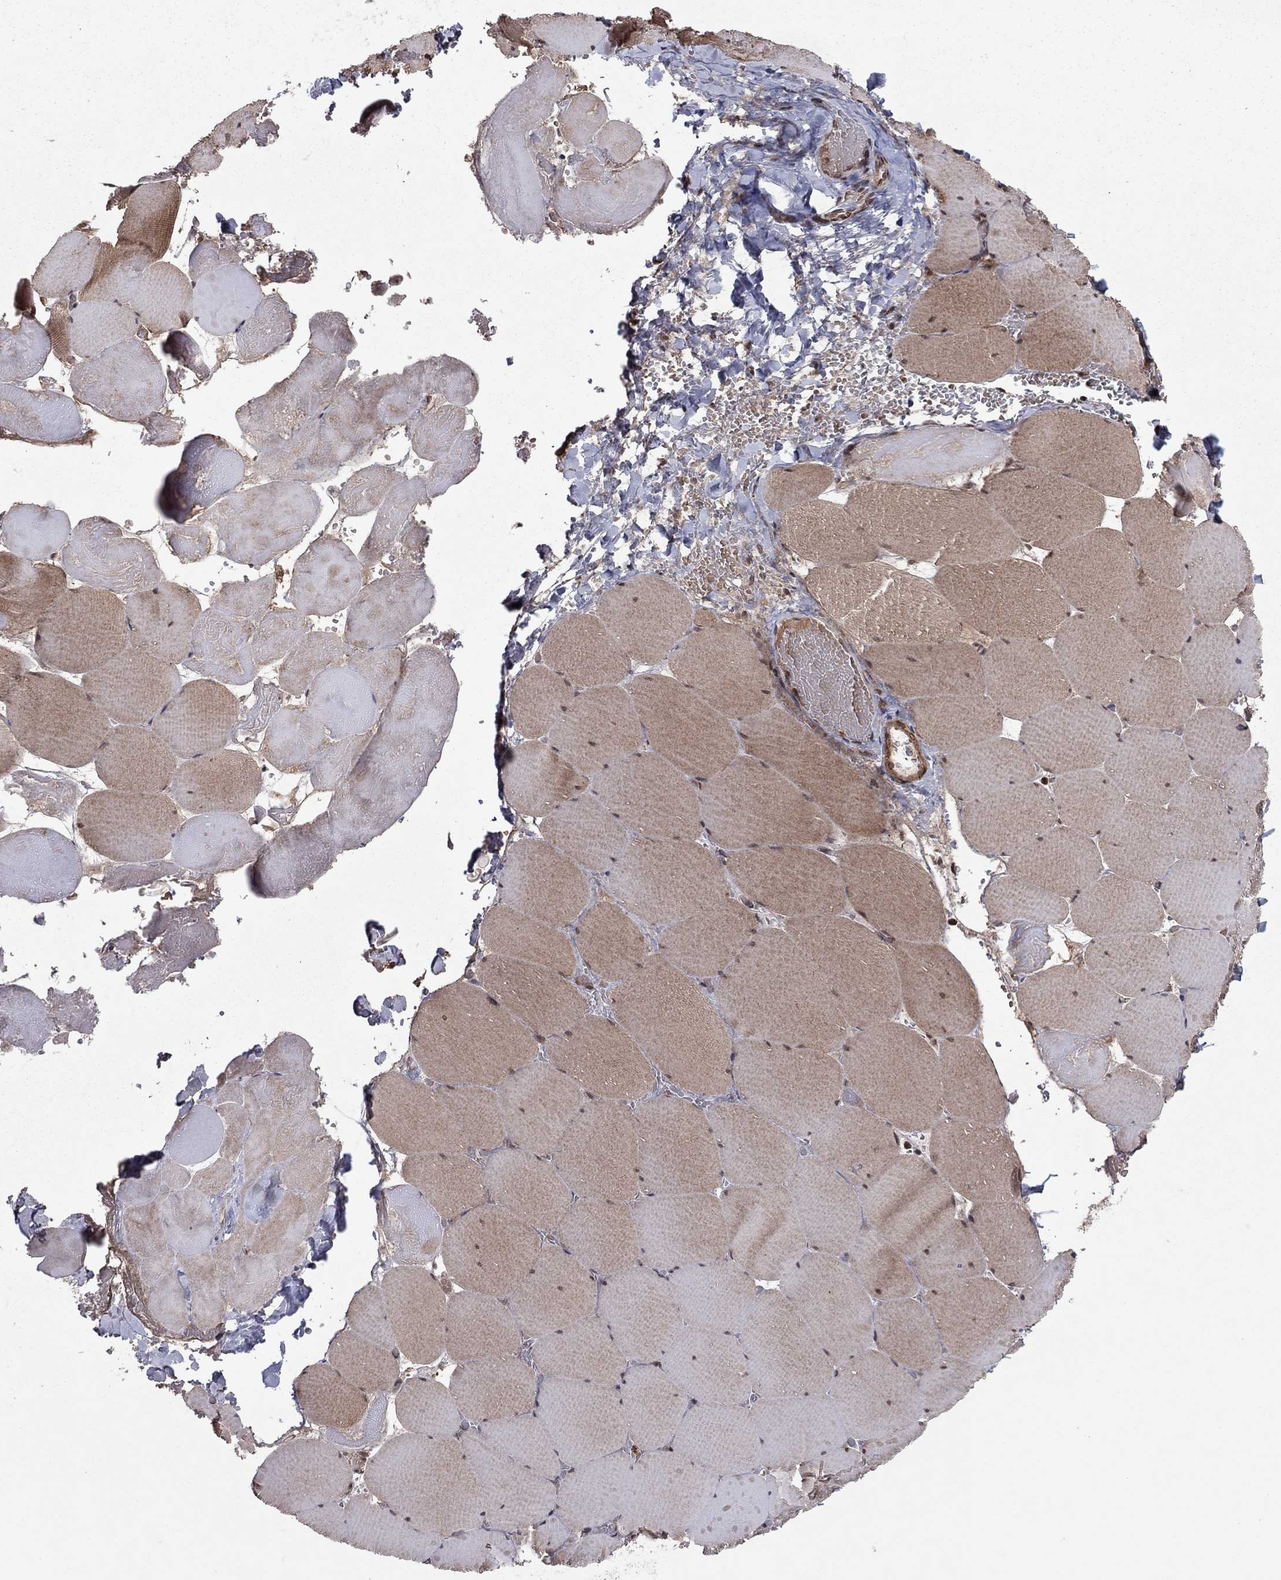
{"staining": {"intensity": "weak", "quantity": ">75%", "location": "cytoplasmic/membranous"}, "tissue": "skeletal muscle", "cell_type": "Myocytes", "image_type": "normal", "snomed": [{"axis": "morphology", "description": "Normal tissue, NOS"}, {"axis": "morphology", "description": "Malignant melanoma, Metastatic site"}, {"axis": "topography", "description": "Skeletal muscle"}], "caption": "Benign skeletal muscle demonstrates weak cytoplasmic/membranous staining in approximately >75% of myocytes, visualized by immunohistochemistry. Using DAB (3,3'-diaminobenzidine) (brown) and hematoxylin (blue) stains, captured at high magnification using brightfield microscopy.", "gene": "SORBS1", "patient": {"sex": "male", "age": 50}}